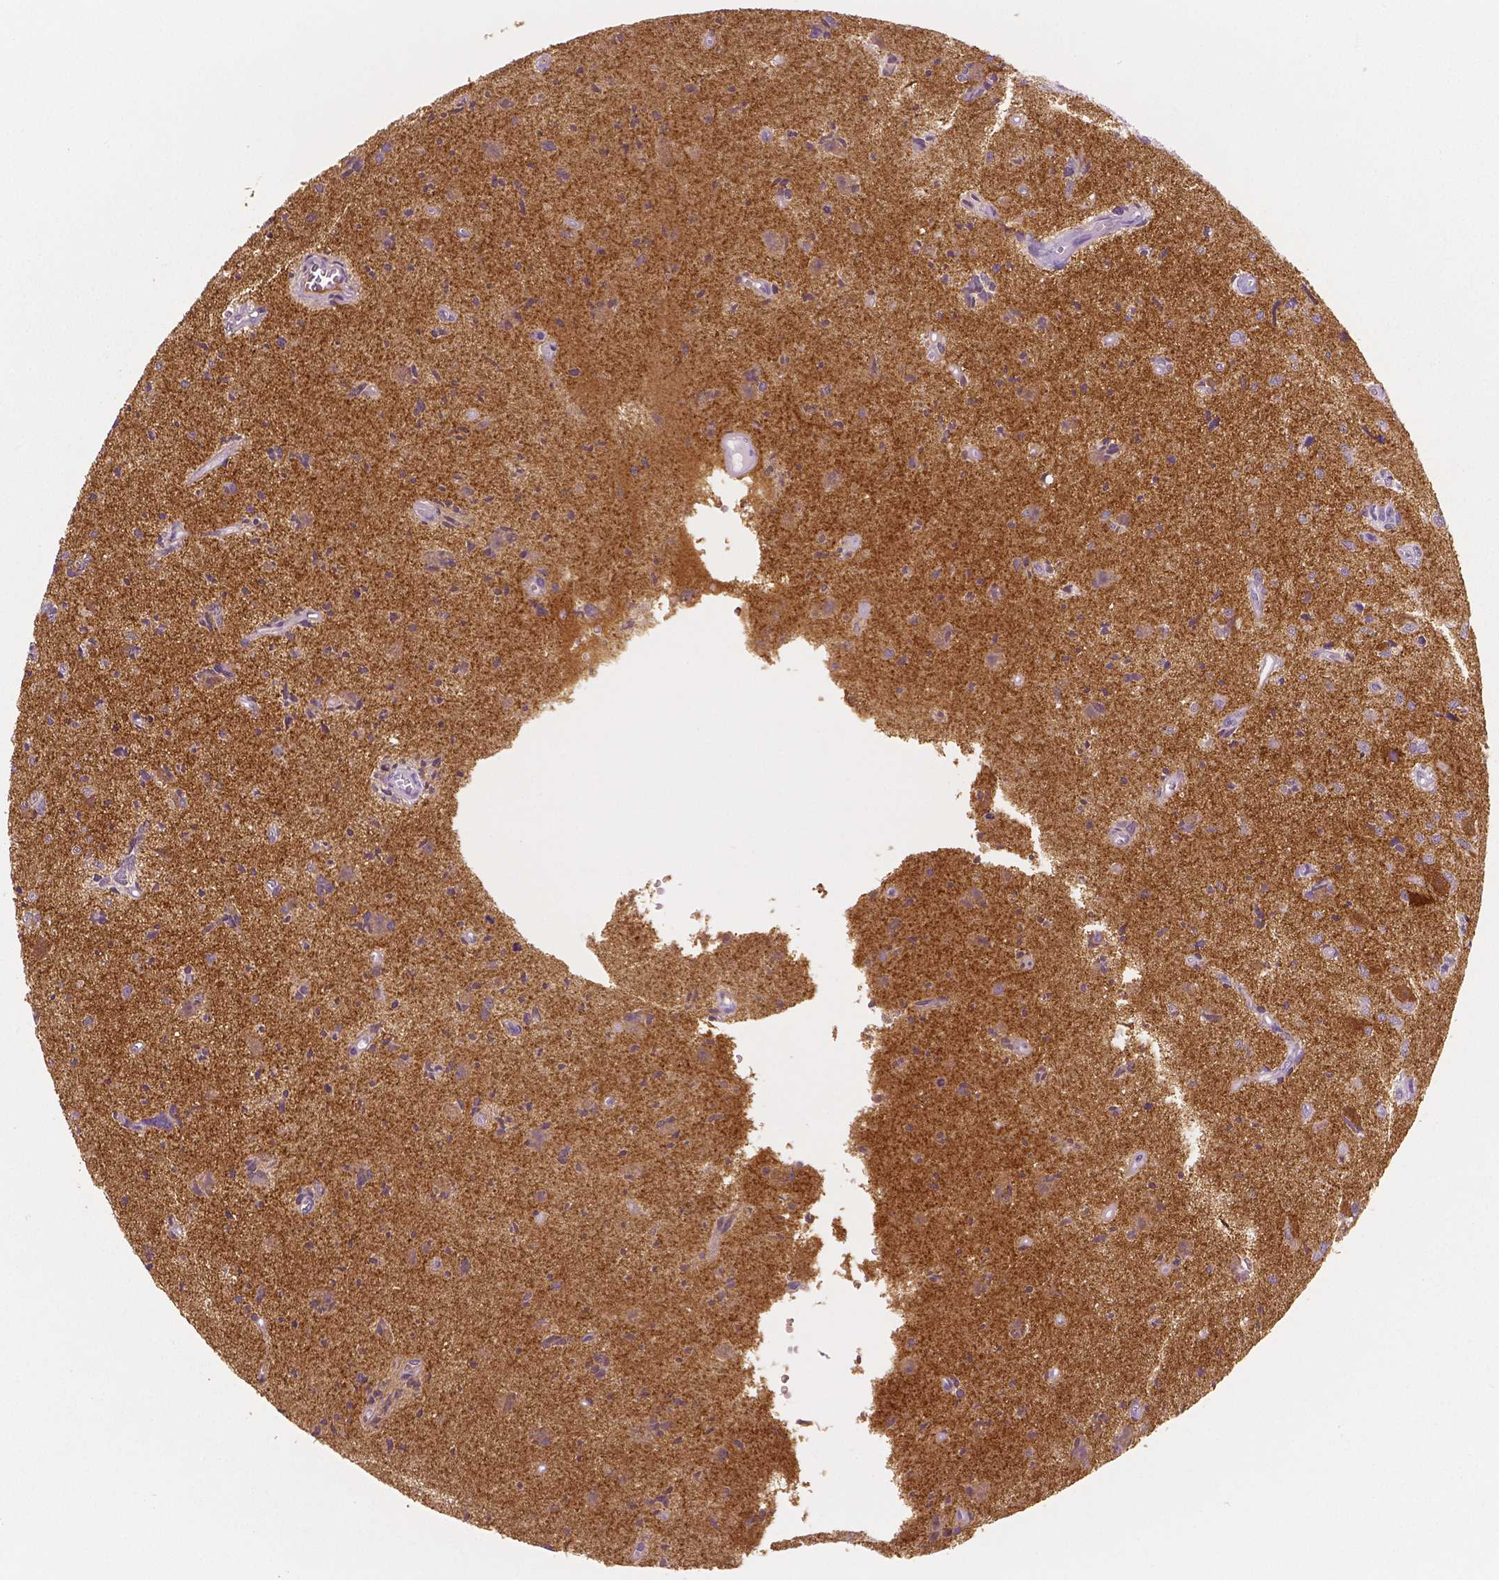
{"staining": {"intensity": "moderate", "quantity": ">75%", "location": "cytoplasmic/membranous"}, "tissue": "glioma", "cell_type": "Tumor cells", "image_type": "cancer", "snomed": [{"axis": "morphology", "description": "Glioma, malignant, High grade"}, {"axis": "topography", "description": "Brain"}], "caption": "High-power microscopy captured an immunohistochemistry (IHC) histopathology image of malignant high-grade glioma, revealing moderate cytoplasmic/membranous positivity in about >75% of tumor cells.", "gene": "NECAB2", "patient": {"sex": "male", "age": 67}}